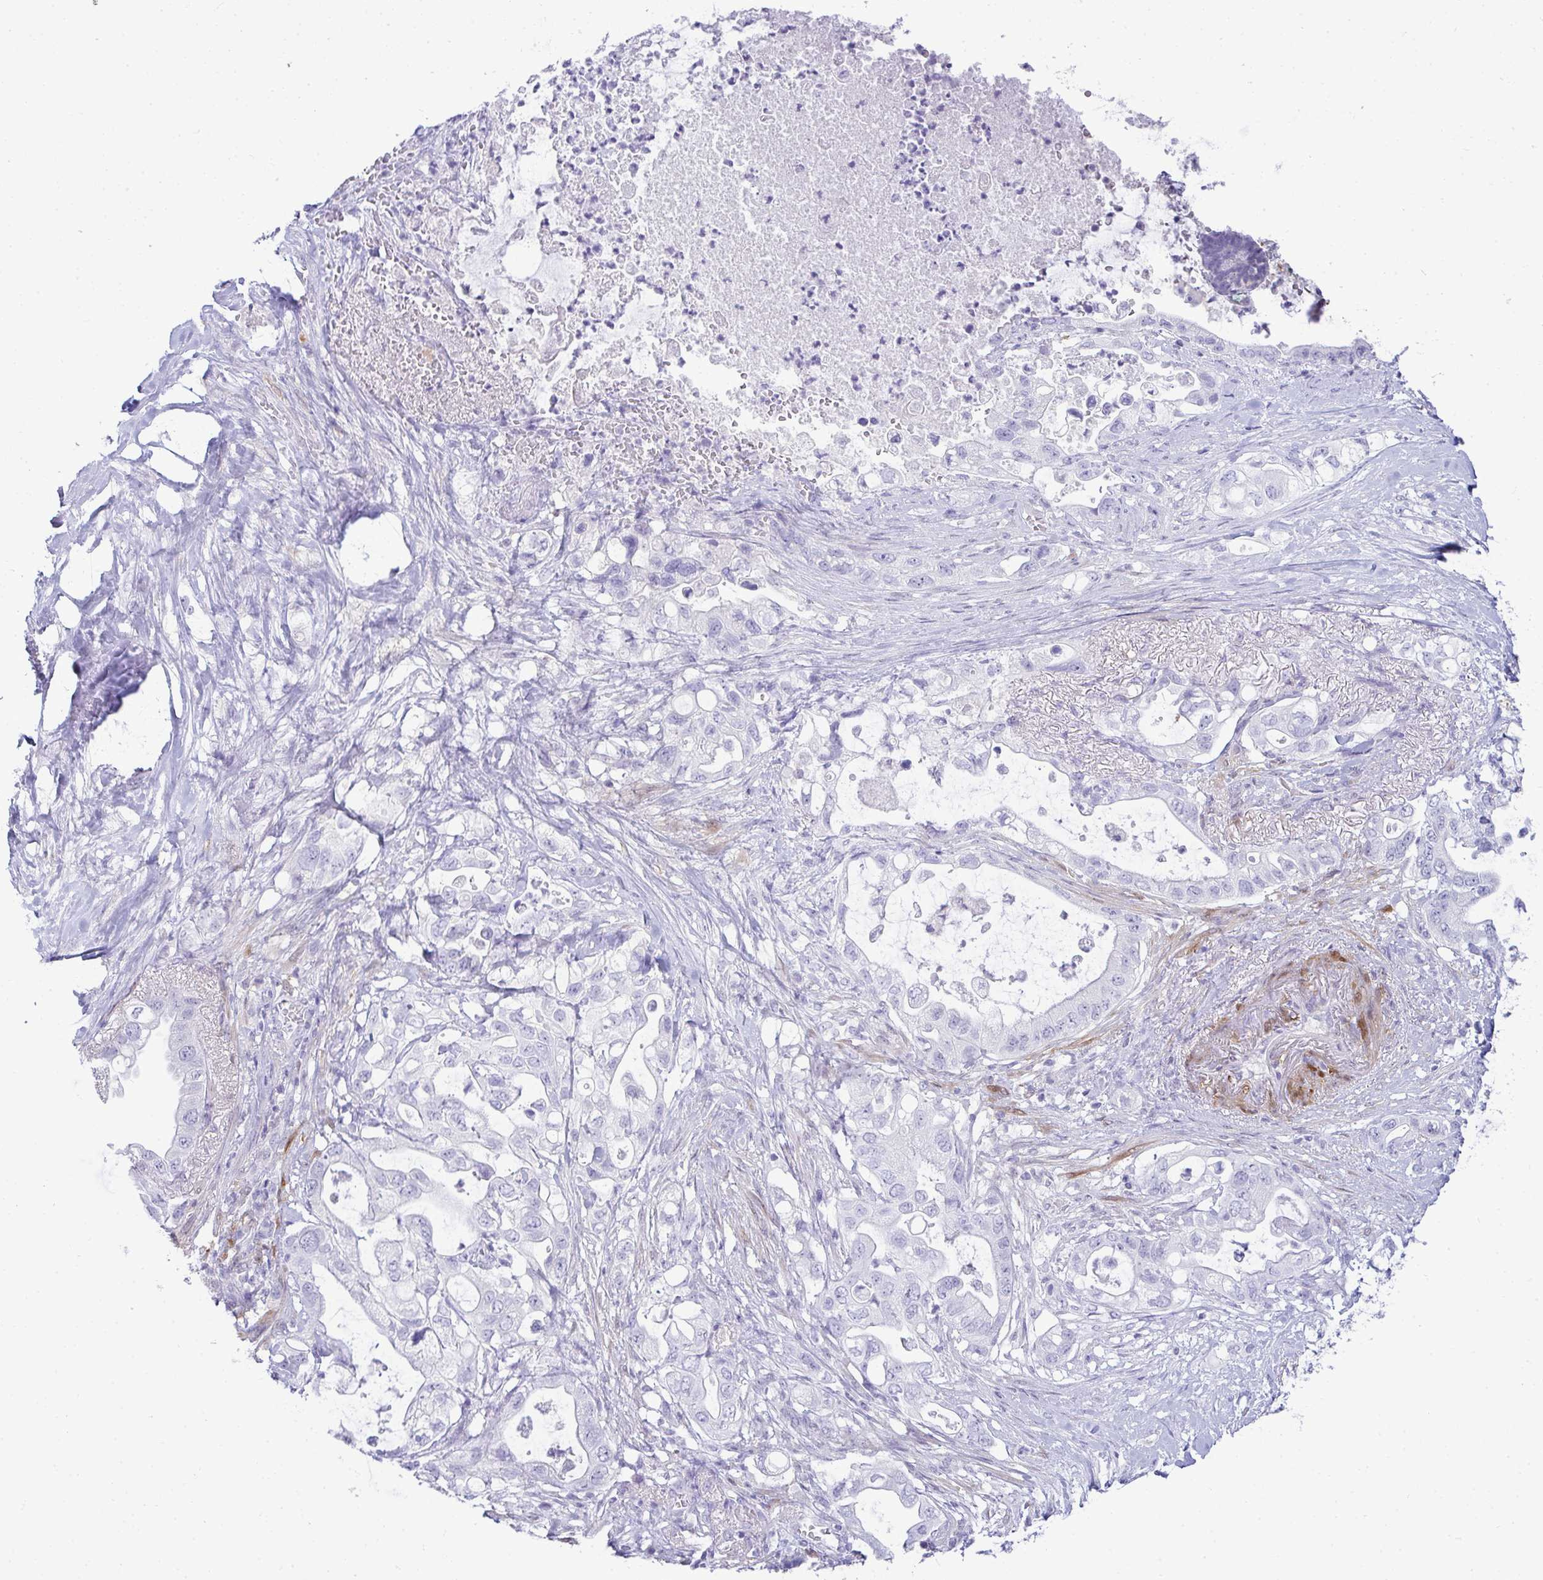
{"staining": {"intensity": "negative", "quantity": "none", "location": "none"}, "tissue": "pancreatic cancer", "cell_type": "Tumor cells", "image_type": "cancer", "snomed": [{"axis": "morphology", "description": "Adenocarcinoma, NOS"}, {"axis": "topography", "description": "Pancreas"}], "caption": "Immunohistochemistry photomicrograph of pancreatic adenocarcinoma stained for a protein (brown), which reveals no staining in tumor cells.", "gene": "HSPB6", "patient": {"sex": "female", "age": 72}}